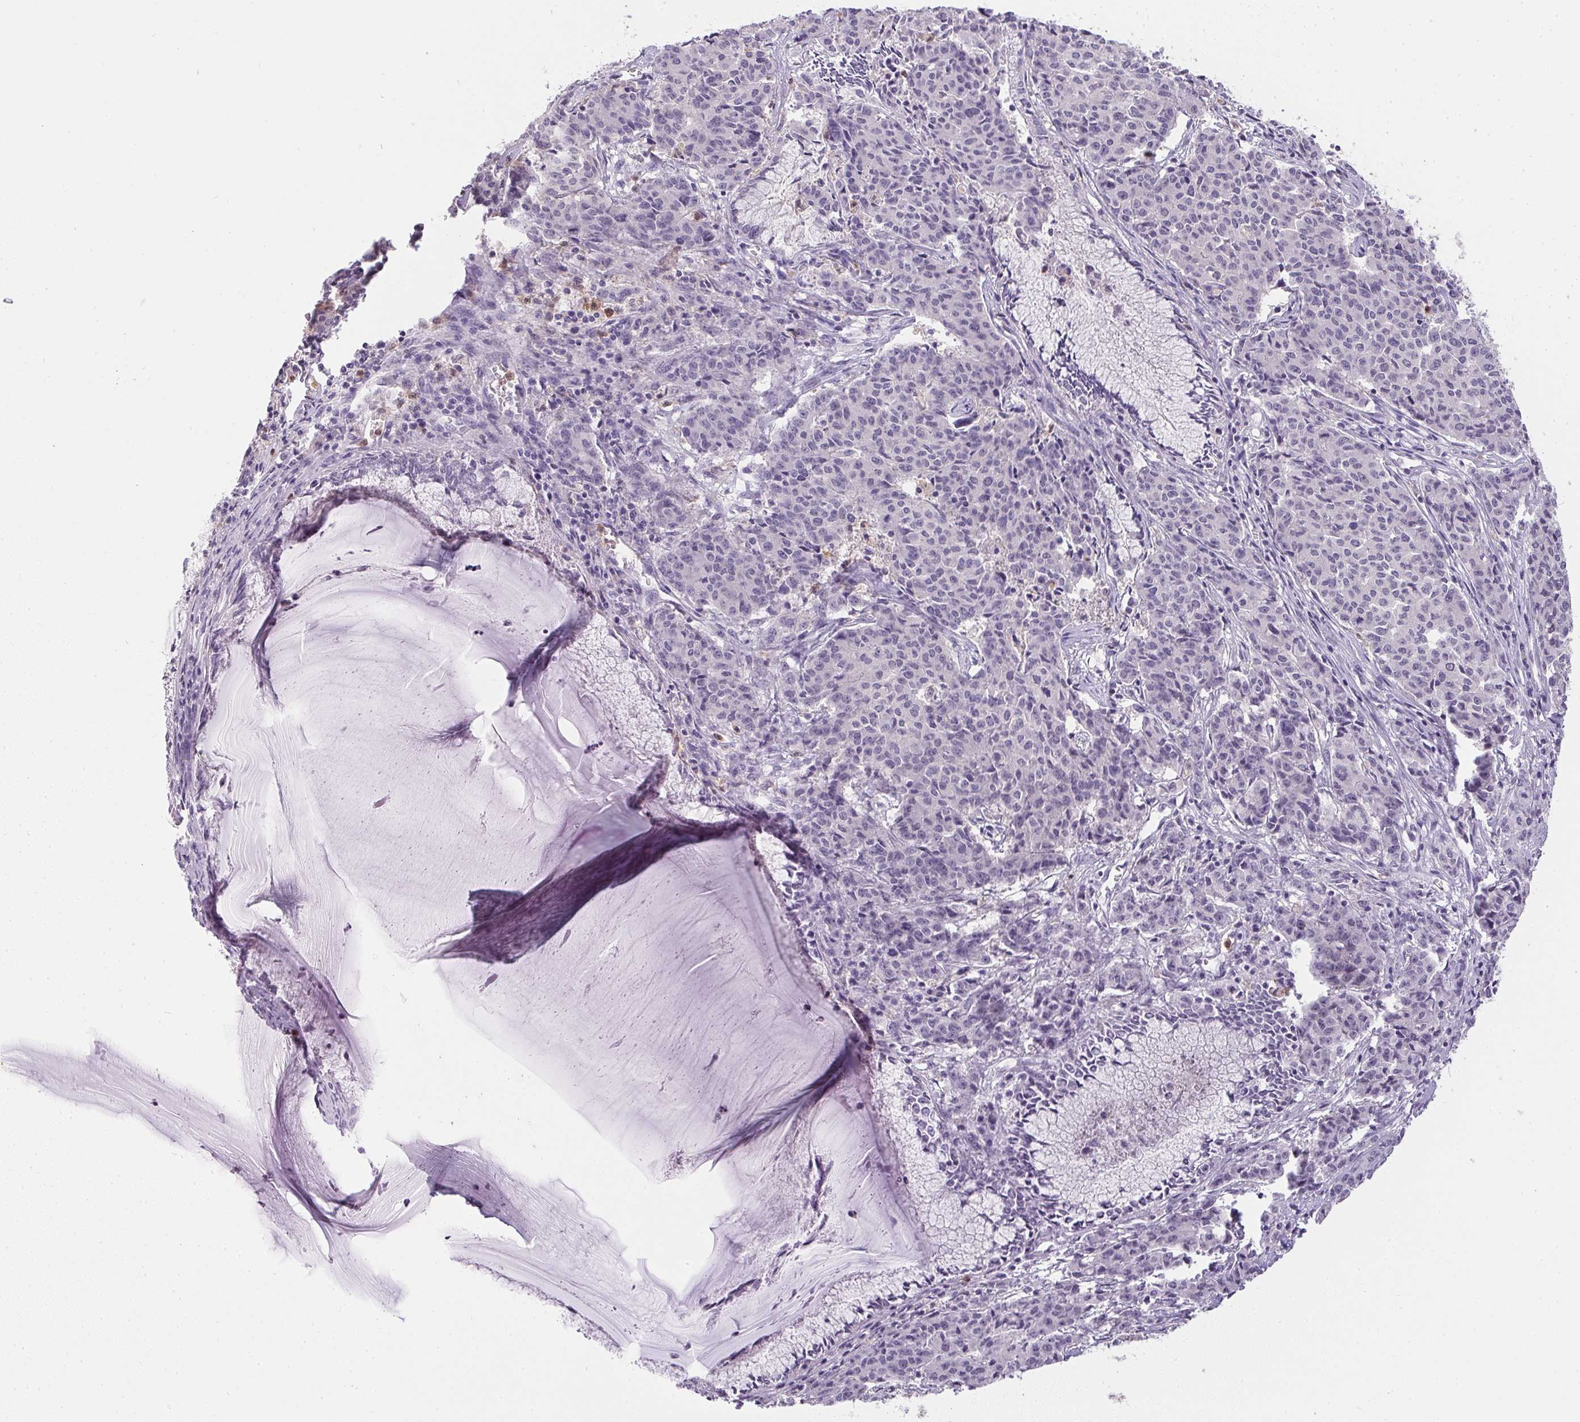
{"staining": {"intensity": "negative", "quantity": "none", "location": "none"}, "tissue": "cervical cancer", "cell_type": "Tumor cells", "image_type": "cancer", "snomed": [{"axis": "morphology", "description": "Squamous cell carcinoma, NOS"}, {"axis": "topography", "description": "Cervix"}], "caption": "An image of cervical cancer (squamous cell carcinoma) stained for a protein demonstrates no brown staining in tumor cells.", "gene": "DNAJC5G", "patient": {"sex": "female", "age": 28}}